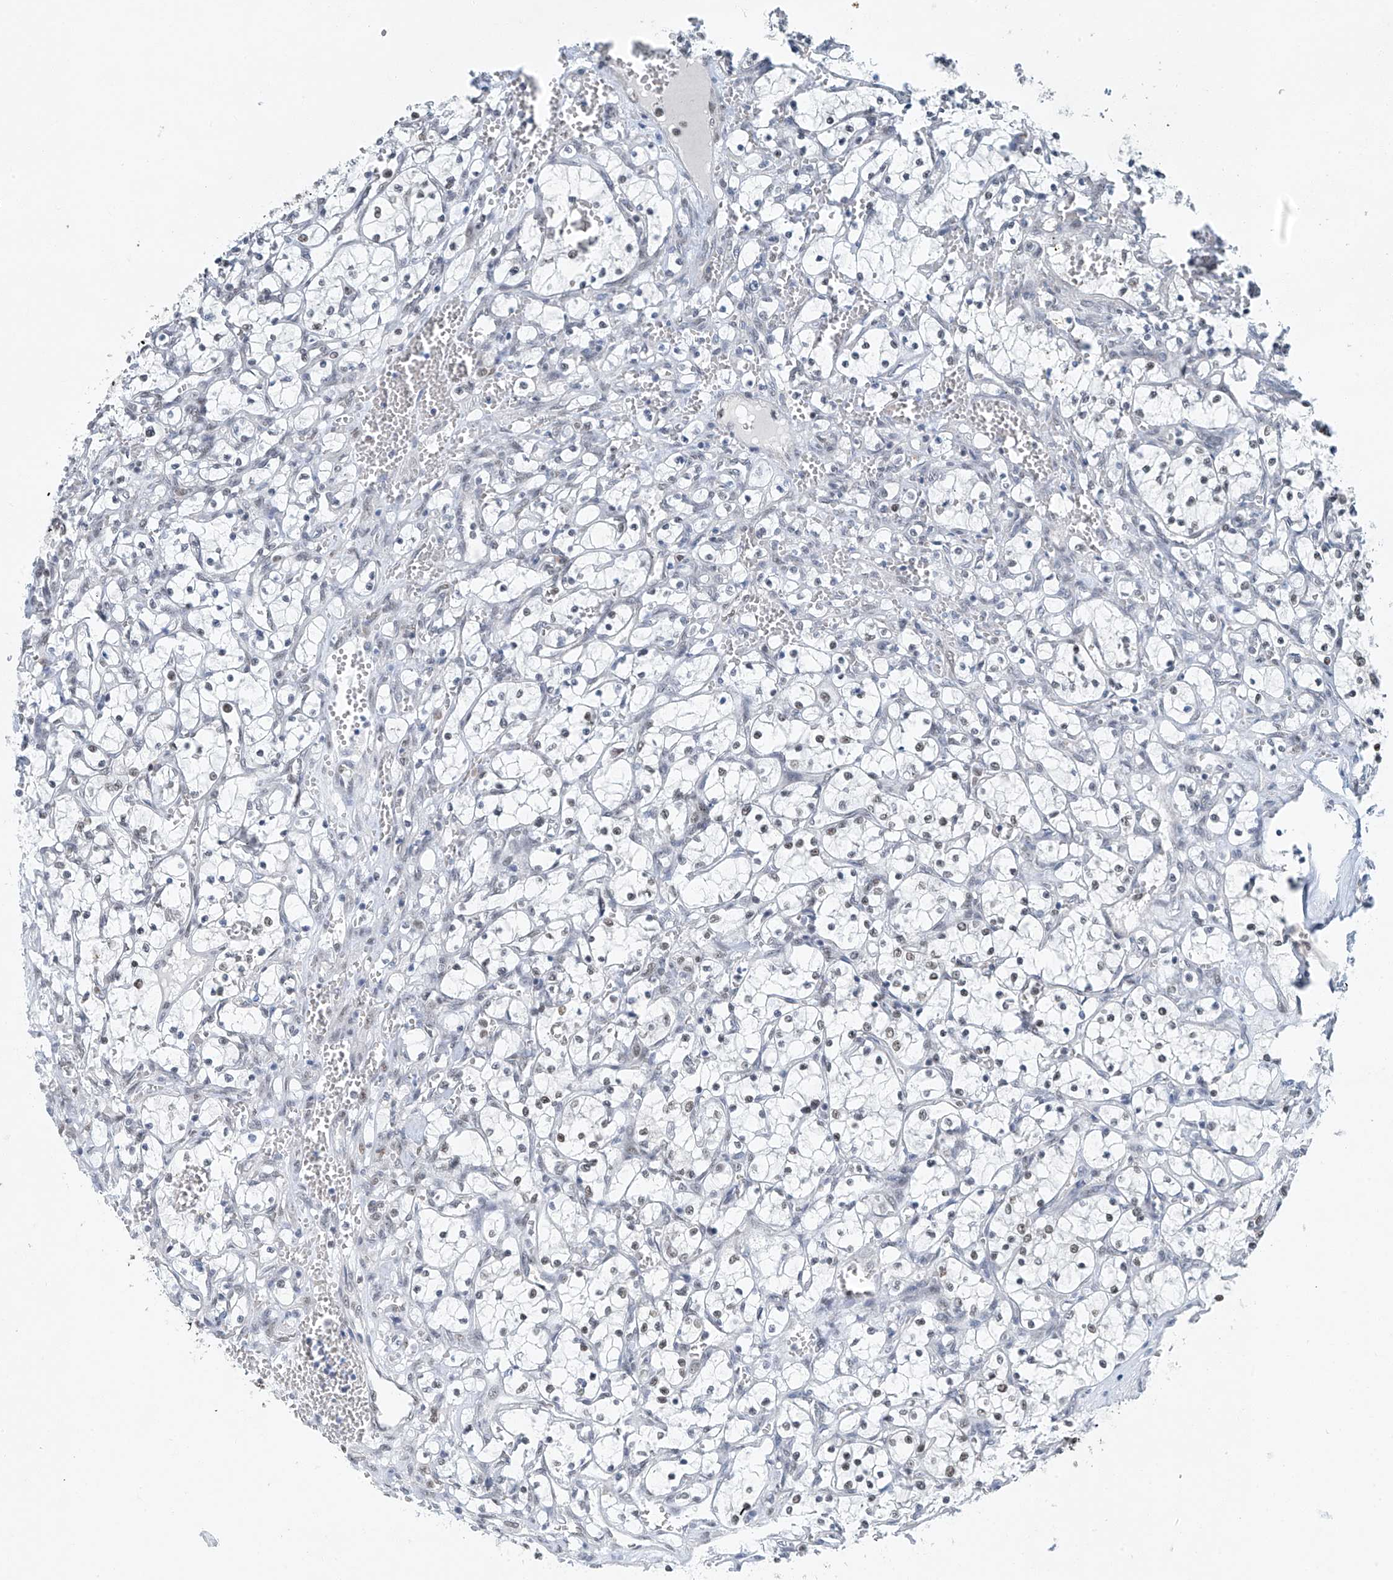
{"staining": {"intensity": "weak", "quantity": "<25%", "location": "nuclear"}, "tissue": "renal cancer", "cell_type": "Tumor cells", "image_type": "cancer", "snomed": [{"axis": "morphology", "description": "Adenocarcinoma, NOS"}, {"axis": "topography", "description": "Kidney"}], "caption": "This is an immunohistochemistry histopathology image of human renal cancer (adenocarcinoma). There is no expression in tumor cells.", "gene": "TAF8", "patient": {"sex": "female", "age": 69}}